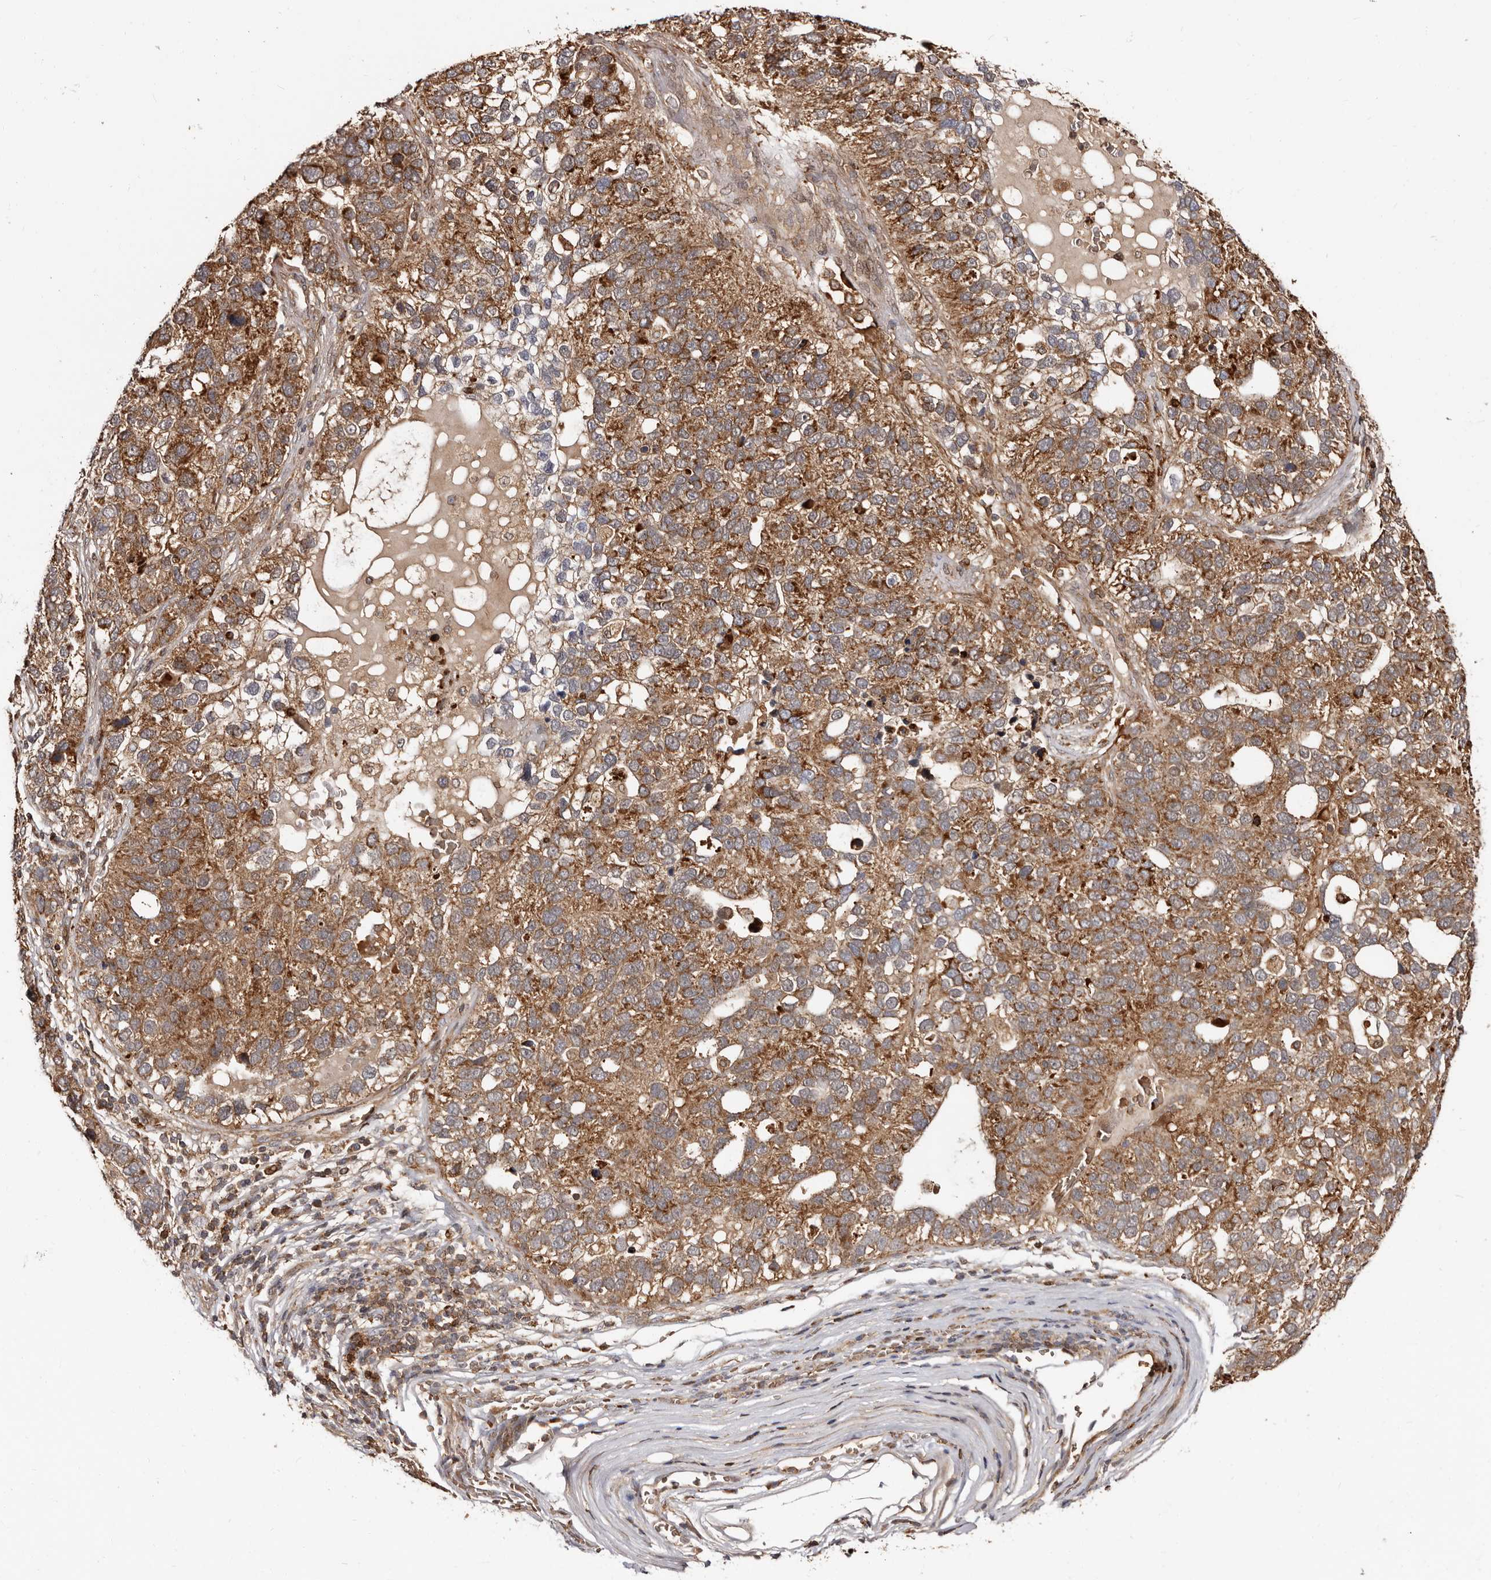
{"staining": {"intensity": "strong", "quantity": ">75%", "location": "cytoplasmic/membranous"}, "tissue": "pancreatic cancer", "cell_type": "Tumor cells", "image_type": "cancer", "snomed": [{"axis": "morphology", "description": "Adenocarcinoma, NOS"}, {"axis": "topography", "description": "Pancreas"}], "caption": "A high amount of strong cytoplasmic/membranous expression is appreciated in about >75% of tumor cells in adenocarcinoma (pancreatic) tissue.", "gene": "BAX", "patient": {"sex": "female", "age": 61}}